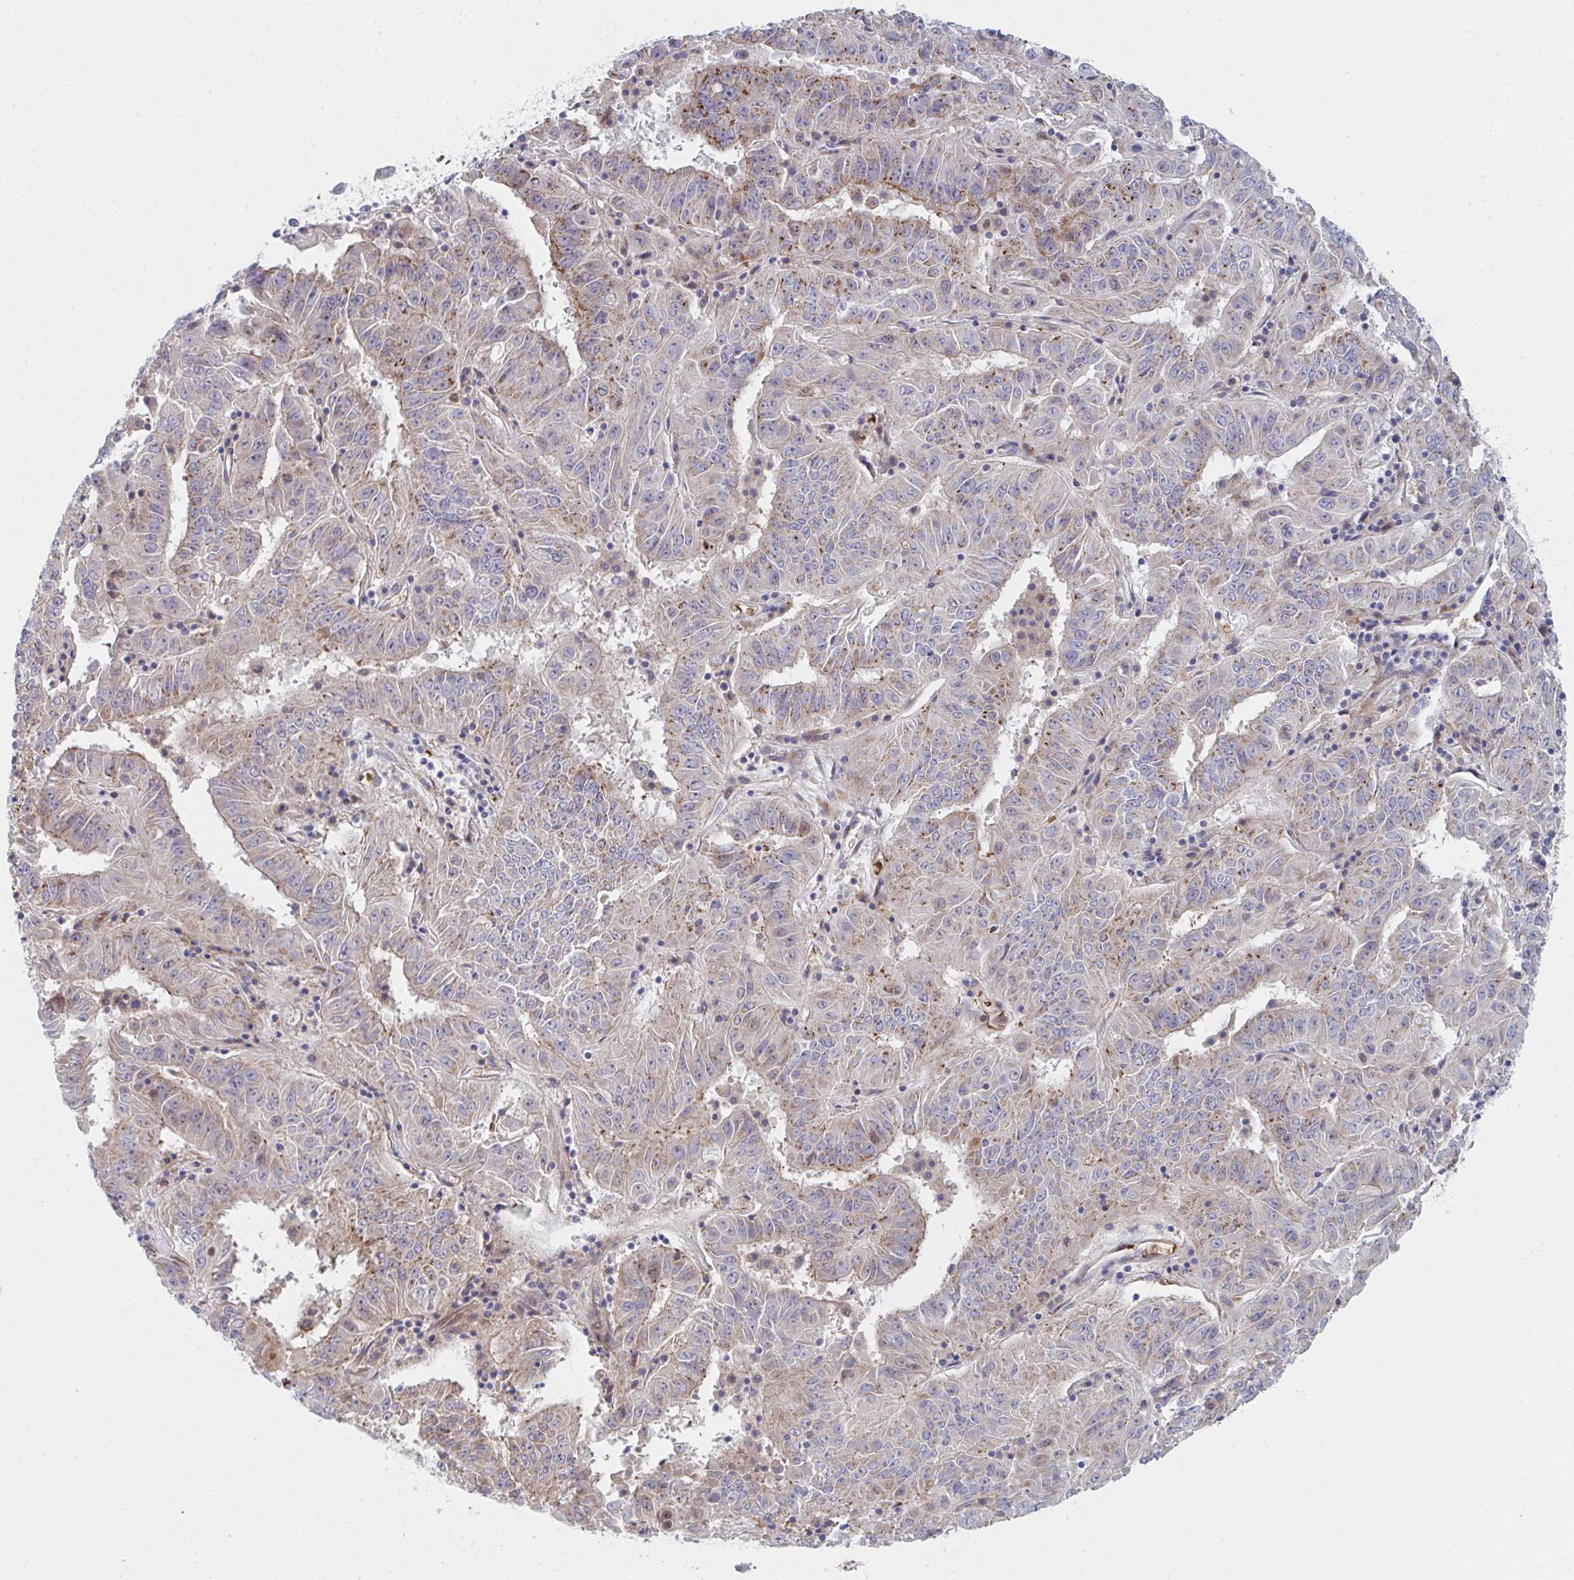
{"staining": {"intensity": "moderate", "quantity": "25%-75%", "location": "cytoplasmic/membranous"}, "tissue": "pancreatic cancer", "cell_type": "Tumor cells", "image_type": "cancer", "snomed": [{"axis": "morphology", "description": "Adenocarcinoma, NOS"}, {"axis": "topography", "description": "Pancreas"}], "caption": "Moderate cytoplasmic/membranous protein expression is seen in approximately 25%-75% of tumor cells in pancreatic cancer (adenocarcinoma).", "gene": "TNFSF4", "patient": {"sex": "male", "age": 63}}